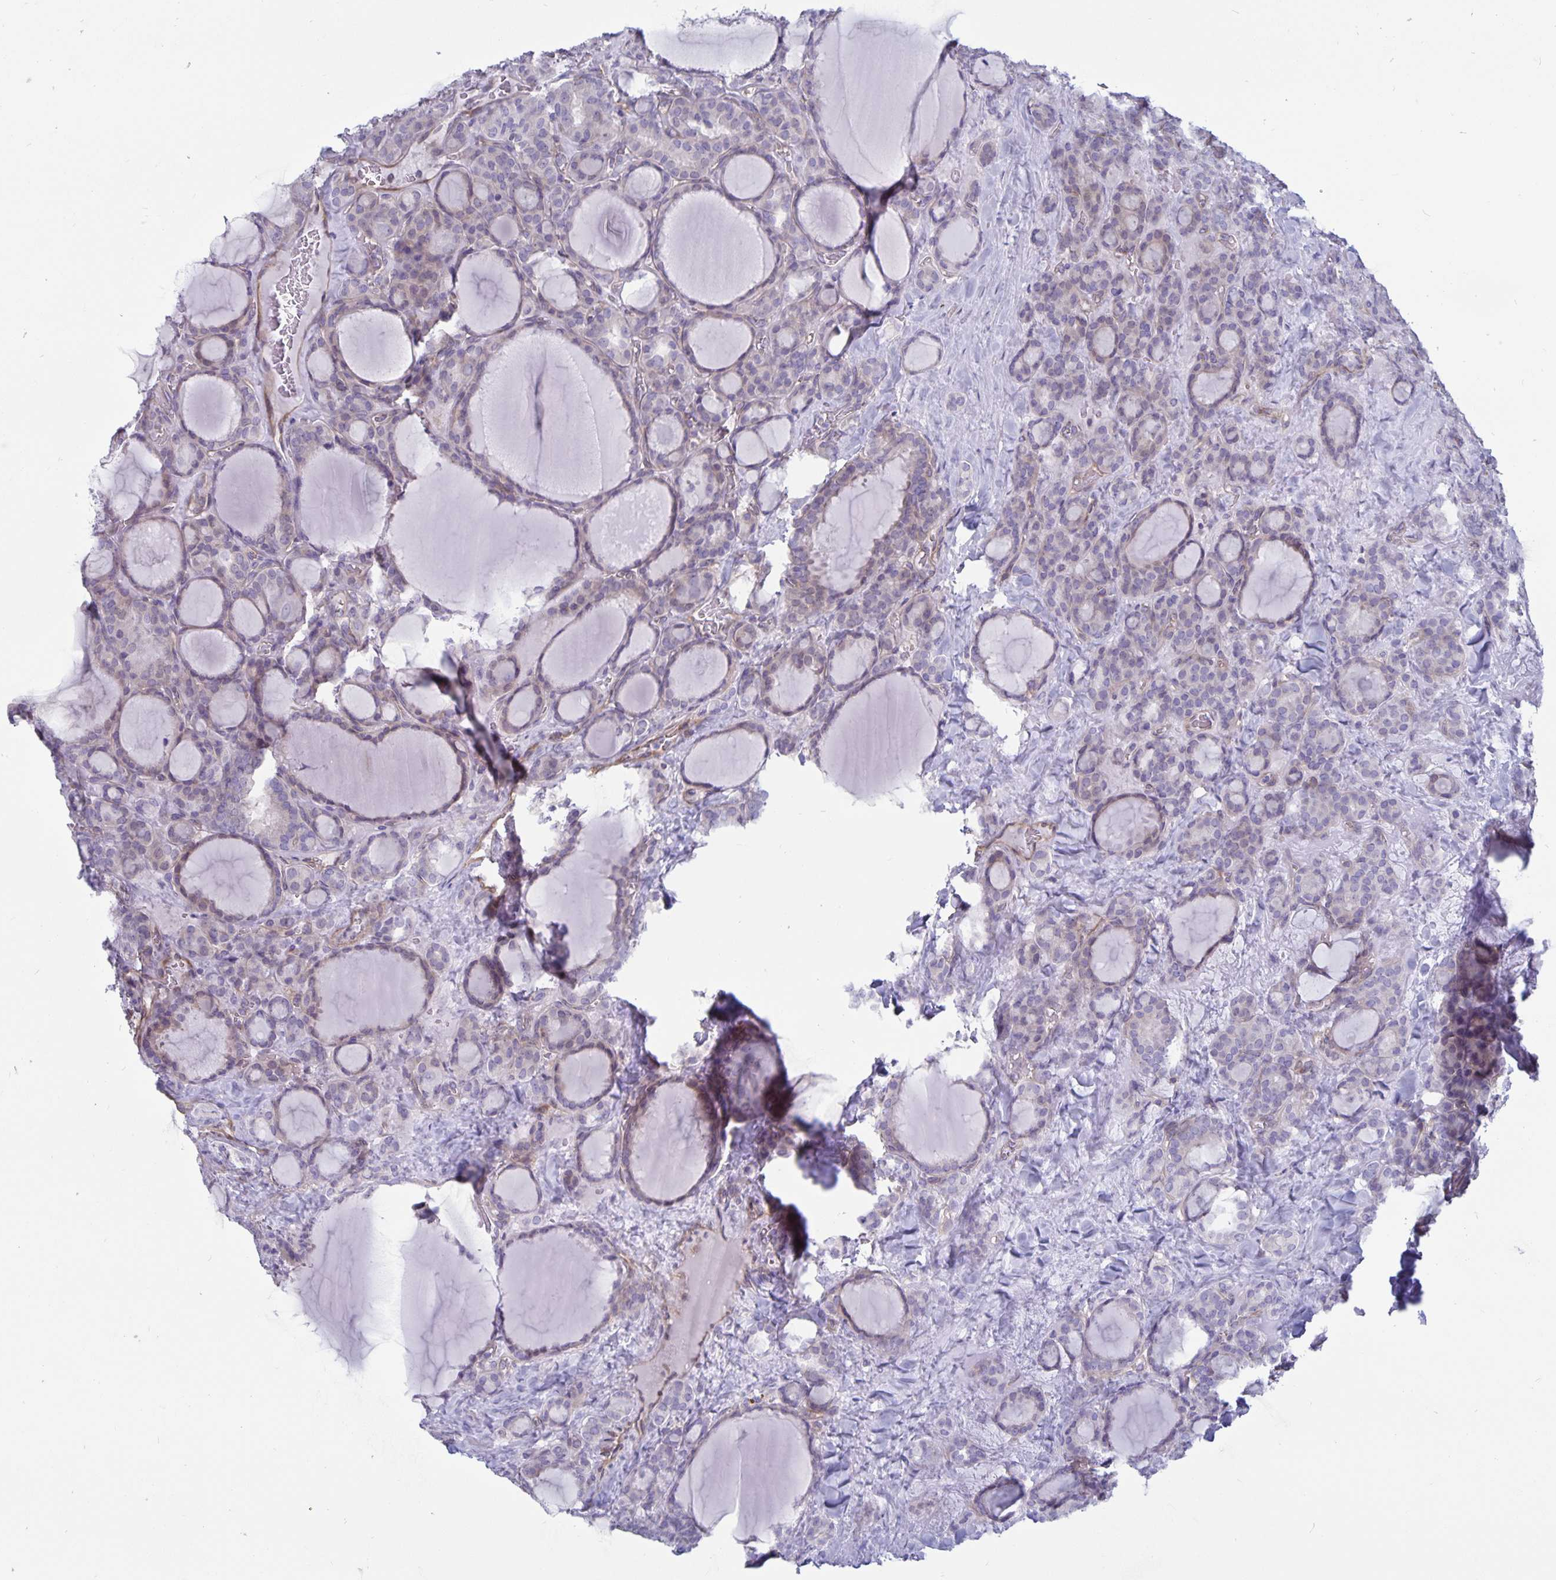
{"staining": {"intensity": "weak", "quantity": "<25%", "location": "cytoplasmic/membranous"}, "tissue": "thyroid cancer", "cell_type": "Tumor cells", "image_type": "cancer", "snomed": [{"axis": "morphology", "description": "Normal tissue, NOS"}, {"axis": "morphology", "description": "Follicular adenoma carcinoma, NOS"}, {"axis": "topography", "description": "Thyroid gland"}], "caption": "A high-resolution image shows immunohistochemistry (IHC) staining of thyroid follicular adenoma carcinoma, which shows no significant positivity in tumor cells. (DAB IHC with hematoxylin counter stain).", "gene": "PLCB3", "patient": {"sex": "female", "age": 31}}